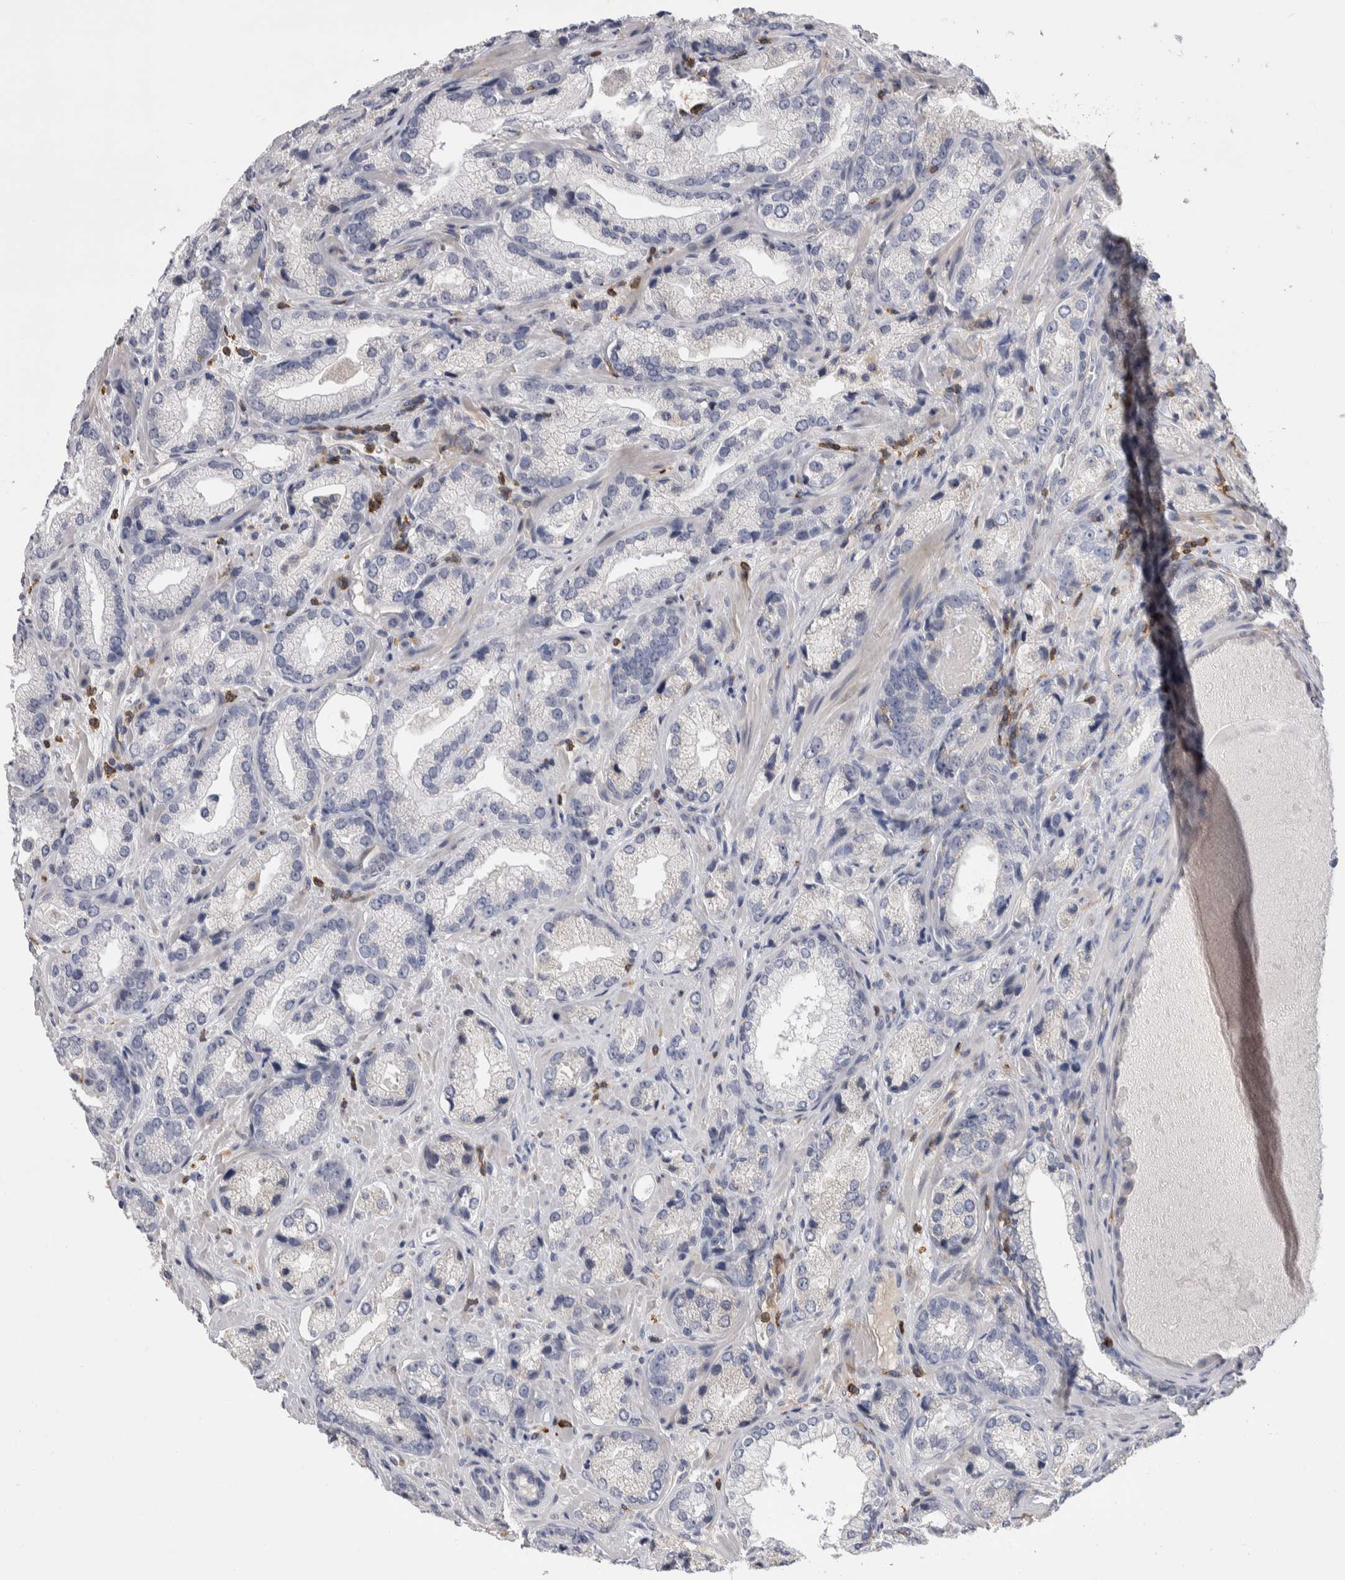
{"staining": {"intensity": "negative", "quantity": "none", "location": "none"}, "tissue": "prostate cancer", "cell_type": "Tumor cells", "image_type": "cancer", "snomed": [{"axis": "morphology", "description": "Adenocarcinoma, High grade"}, {"axis": "topography", "description": "Prostate"}], "caption": "High magnification brightfield microscopy of prostate high-grade adenocarcinoma stained with DAB (brown) and counterstained with hematoxylin (blue): tumor cells show no significant staining. (Immunohistochemistry (ihc), brightfield microscopy, high magnification).", "gene": "CEP295NL", "patient": {"sex": "male", "age": 63}}